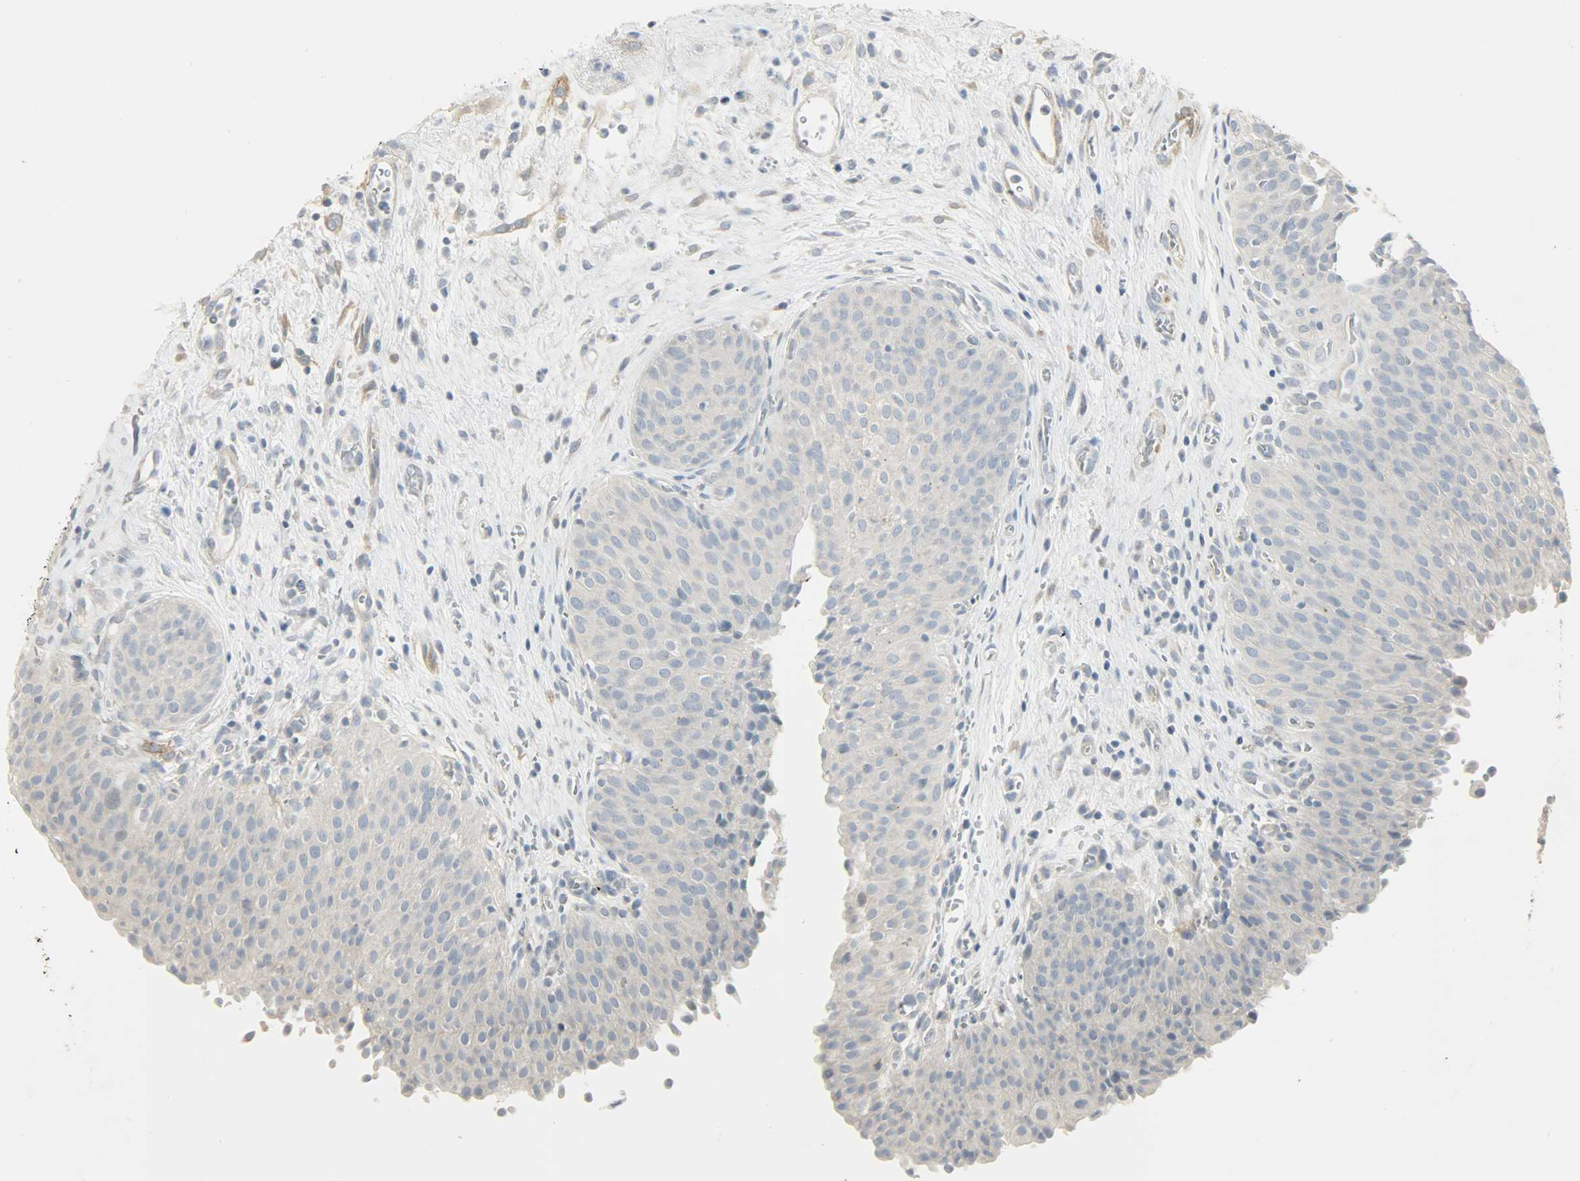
{"staining": {"intensity": "negative", "quantity": "none", "location": "none"}, "tissue": "urinary bladder", "cell_type": "Urothelial cells", "image_type": "normal", "snomed": [{"axis": "morphology", "description": "Normal tissue, NOS"}, {"axis": "morphology", "description": "Dysplasia, NOS"}, {"axis": "topography", "description": "Urinary bladder"}], "caption": "Immunohistochemistry histopathology image of benign urinary bladder stained for a protein (brown), which displays no positivity in urothelial cells. (Stains: DAB (3,3'-diaminobenzidine) IHC with hematoxylin counter stain, Microscopy: brightfield microscopy at high magnification).", "gene": "ENPEP", "patient": {"sex": "male", "age": 35}}